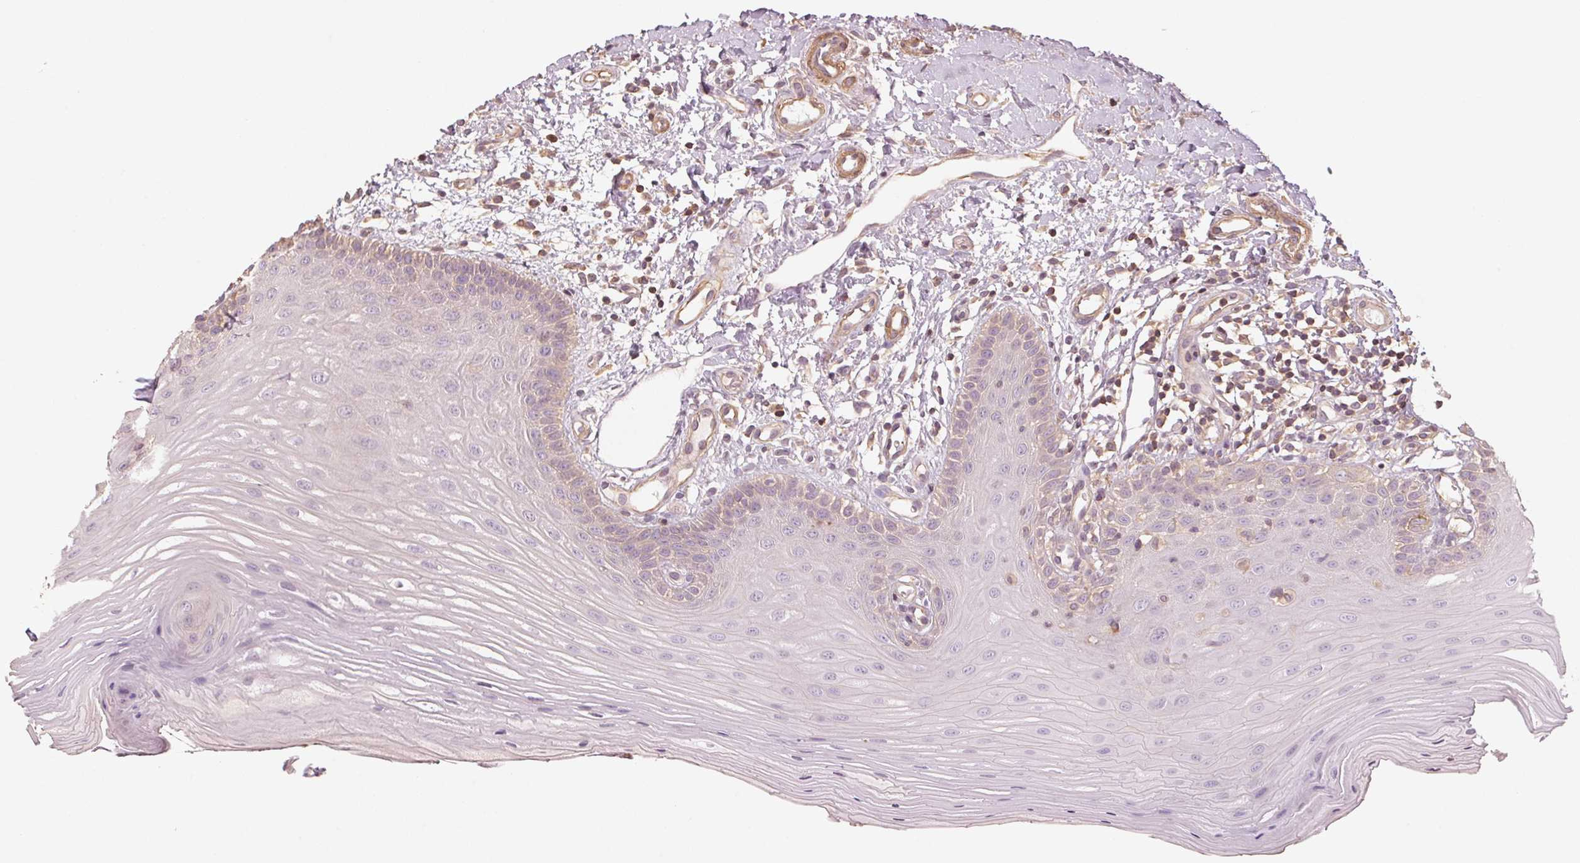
{"staining": {"intensity": "negative", "quantity": "none", "location": "none"}, "tissue": "oral mucosa", "cell_type": "Squamous epithelial cells", "image_type": "normal", "snomed": [{"axis": "morphology", "description": "Normal tissue, NOS"}, {"axis": "topography", "description": "Oral tissue"}], "caption": "Squamous epithelial cells are negative for protein expression in normal human oral mucosa. (Stains: DAB (3,3'-diaminobenzidine) IHC with hematoxylin counter stain, Microscopy: brightfield microscopy at high magnification).", "gene": "QDPR", "patient": {"sex": "female", "age": 73}}